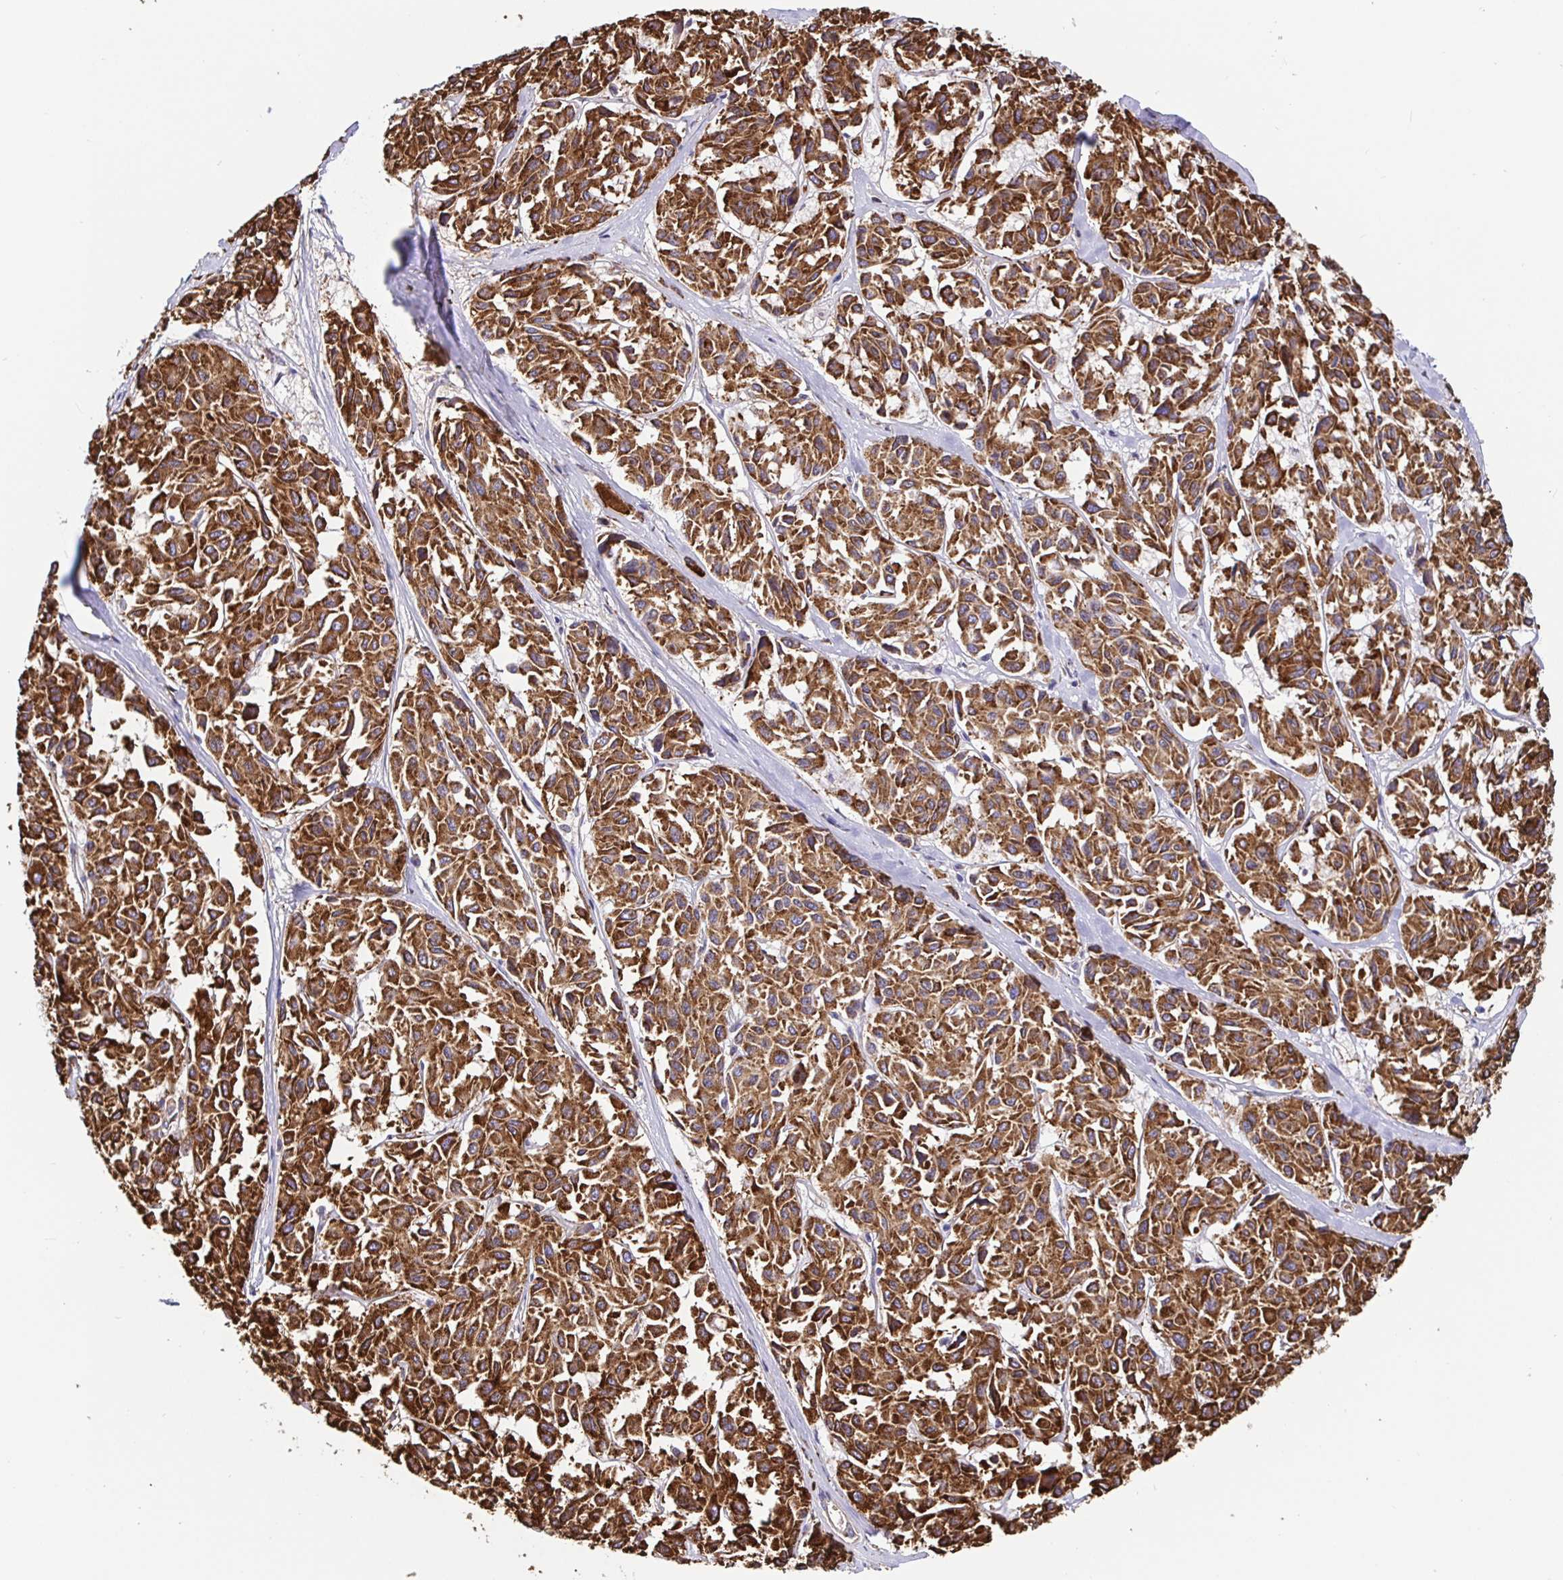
{"staining": {"intensity": "strong", "quantity": ">75%", "location": "cytoplasmic/membranous"}, "tissue": "melanoma", "cell_type": "Tumor cells", "image_type": "cancer", "snomed": [{"axis": "morphology", "description": "Malignant melanoma, NOS"}, {"axis": "topography", "description": "Skin"}], "caption": "Malignant melanoma stained for a protein demonstrates strong cytoplasmic/membranous positivity in tumor cells.", "gene": "MAOA", "patient": {"sex": "female", "age": 66}}